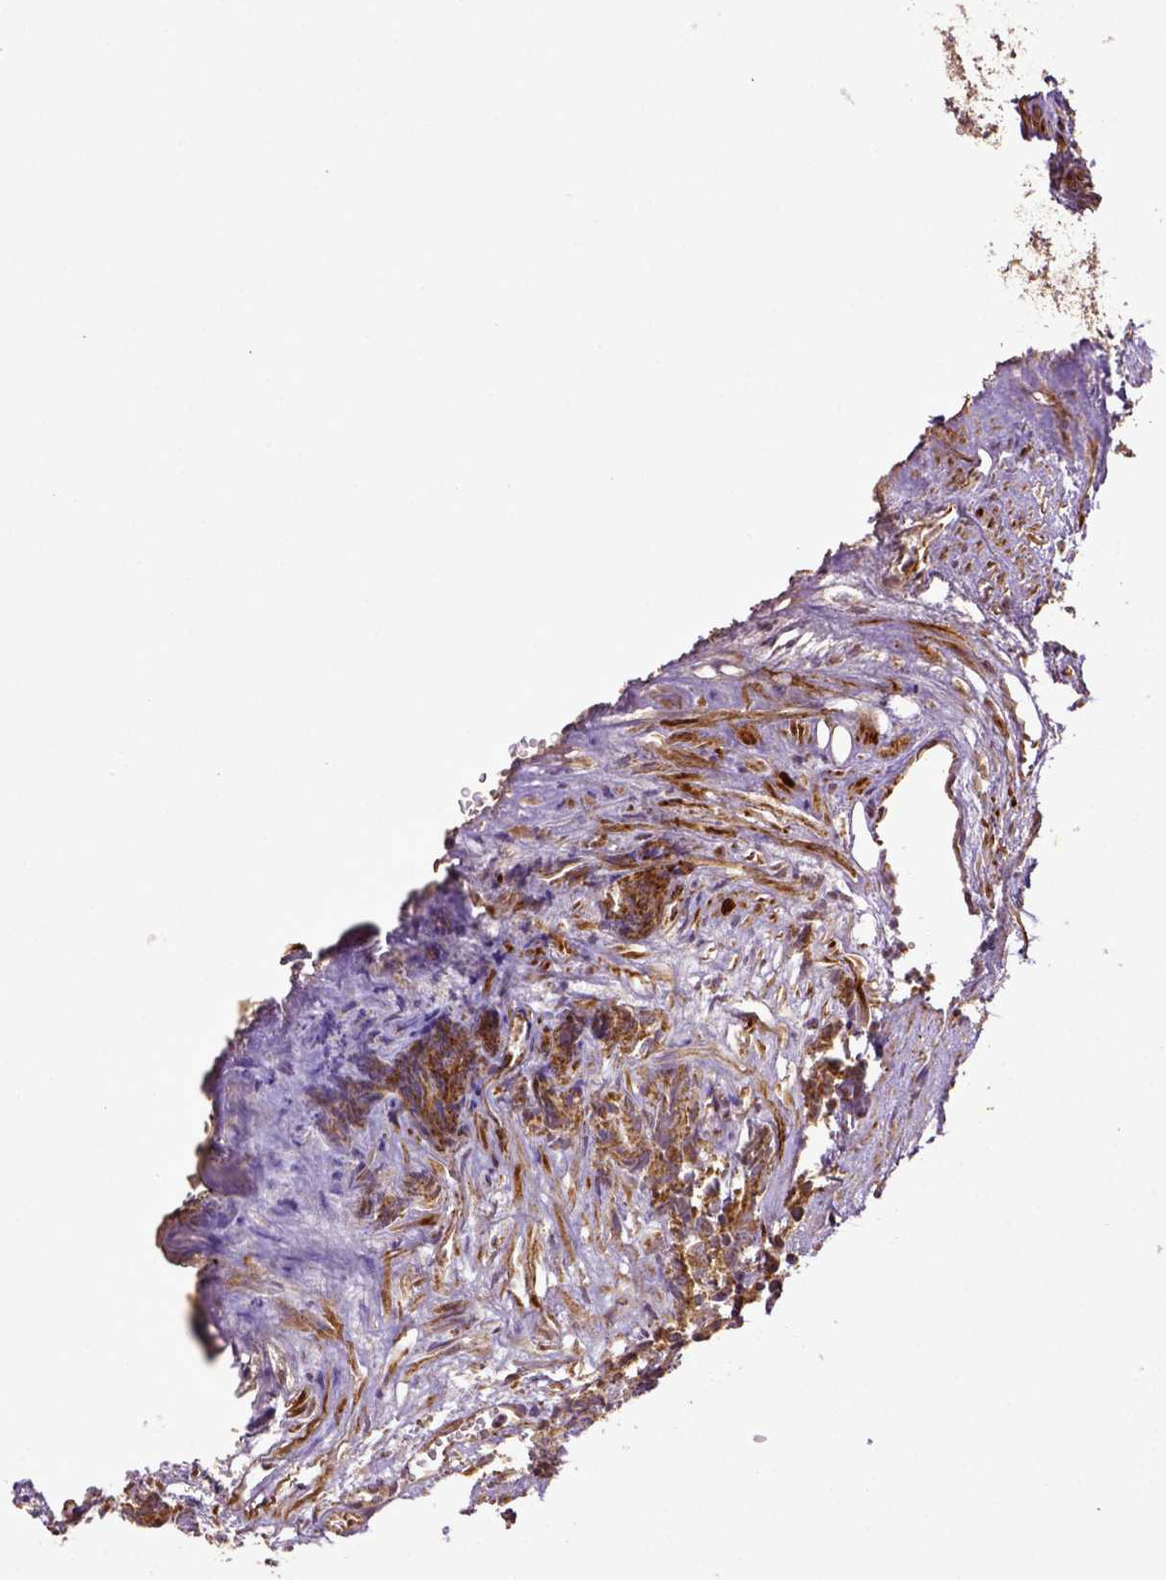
{"staining": {"intensity": "moderate", "quantity": ">75%", "location": "cytoplasmic/membranous"}, "tissue": "prostate cancer", "cell_type": "Tumor cells", "image_type": "cancer", "snomed": [{"axis": "morphology", "description": "Adenocarcinoma, High grade"}, {"axis": "topography", "description": "Prostate"}], "caption": "An image showing moderate cytoplasmic/membranous staining in about >75% of tumor cells in prostate cancer (high-grade adenocarcinoma), as visualized by brown immunohistochemical staining.", "gene": "MT-CO1", "patient": {"sex": "male", "age": 84}}